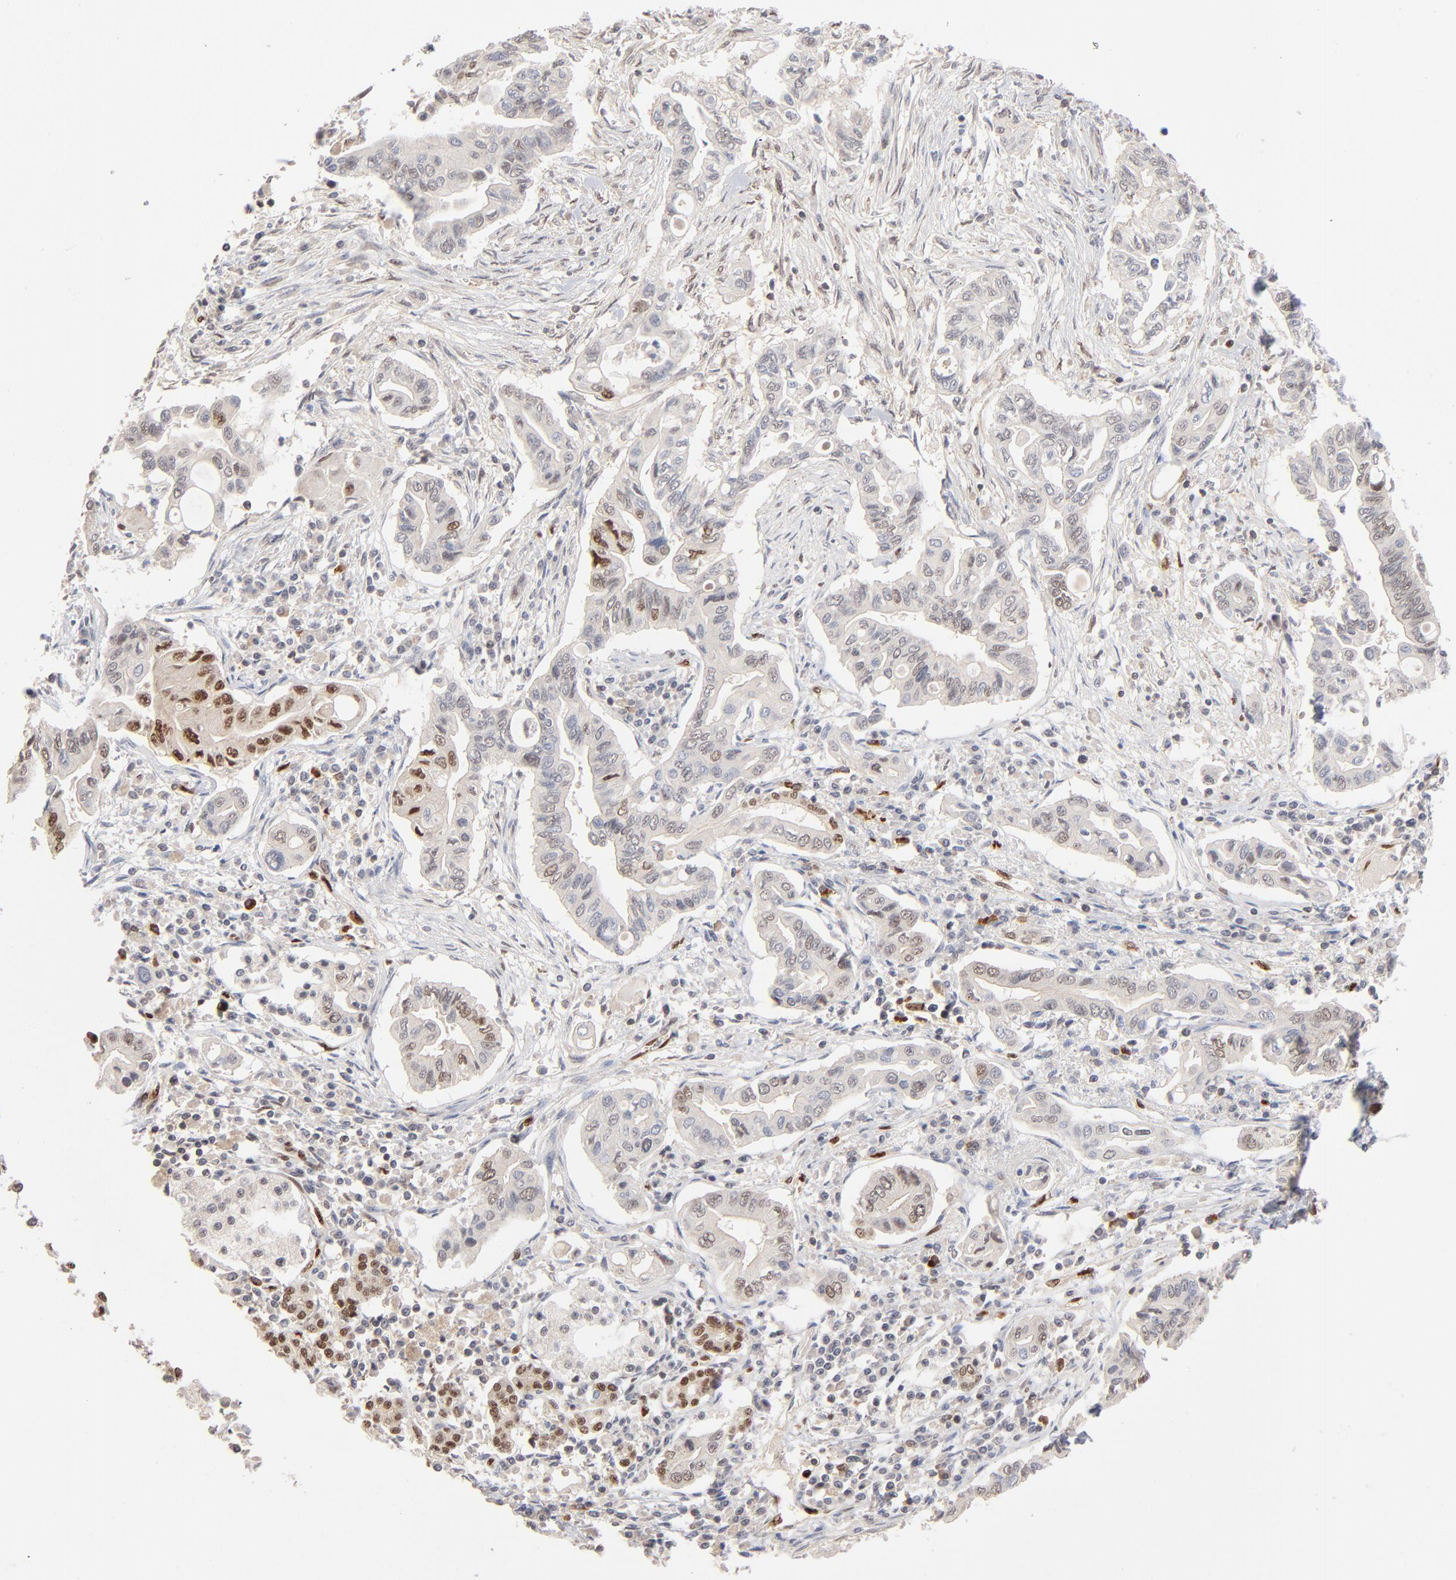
{"staining": {"intensity": "weak", "quantity": "<25%", "location": "nuclear"}, "tissue": "pancreatic cancer", "cell_type": "Tumor cells", "image_type": "cancer", "snomed": [{"axis": "morphology", "description": "Adenocarcinoma, NOS"}, {"axis": "topography", "description": "Pancreas"}], "caption": "High power microscopy histopathology image of an IHC micrograph of adenocarcinoma (pancreatic), revealing no significant staining in tumor cells. (DAB IHC with hematoxylin counter stain).", "gene": "NFIB", "patient": {"sex": "female", "age": 57}}